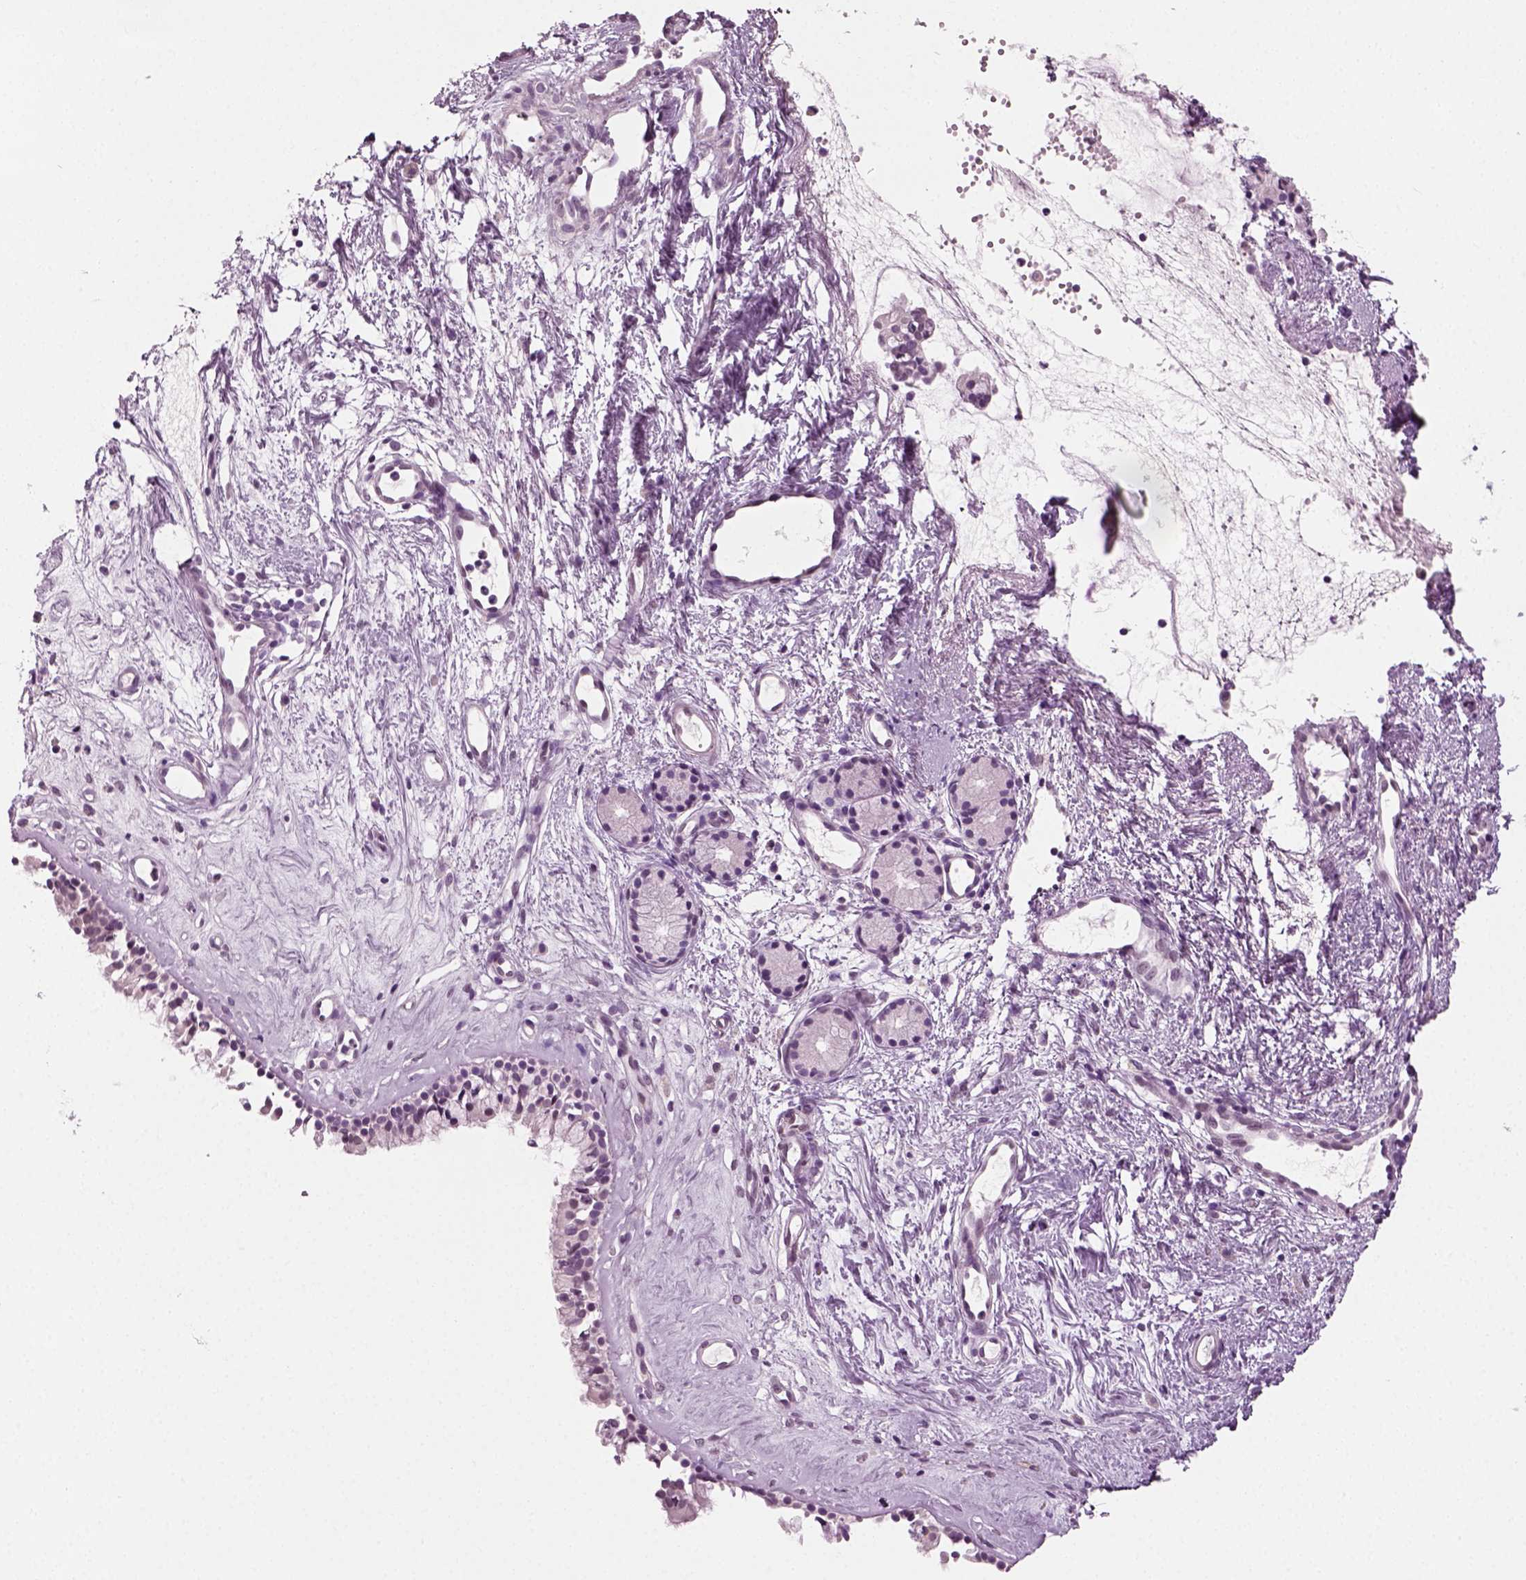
{"staining": {"intensity": "negative", "quantity": "none", "location": "none"}, "tissue": "nasopharynx", "cell_type": "Respiratory epithelial cells", "image_type": "normal", "snomed": [{"axis": "morphology", "description": "Normal tissue, NOS"}, {"axis": "topography", "description": "Nasopharynx"}], "caption": "There is no significant staining in respiratory epithelial cells of nasopharynx. (DAB (3,3'-diaminobenzidine) immunohistochemistry (IHC), high magnification).", "gene": "SPATA31E1", "patient": {"sex": "female", "age": 52}}